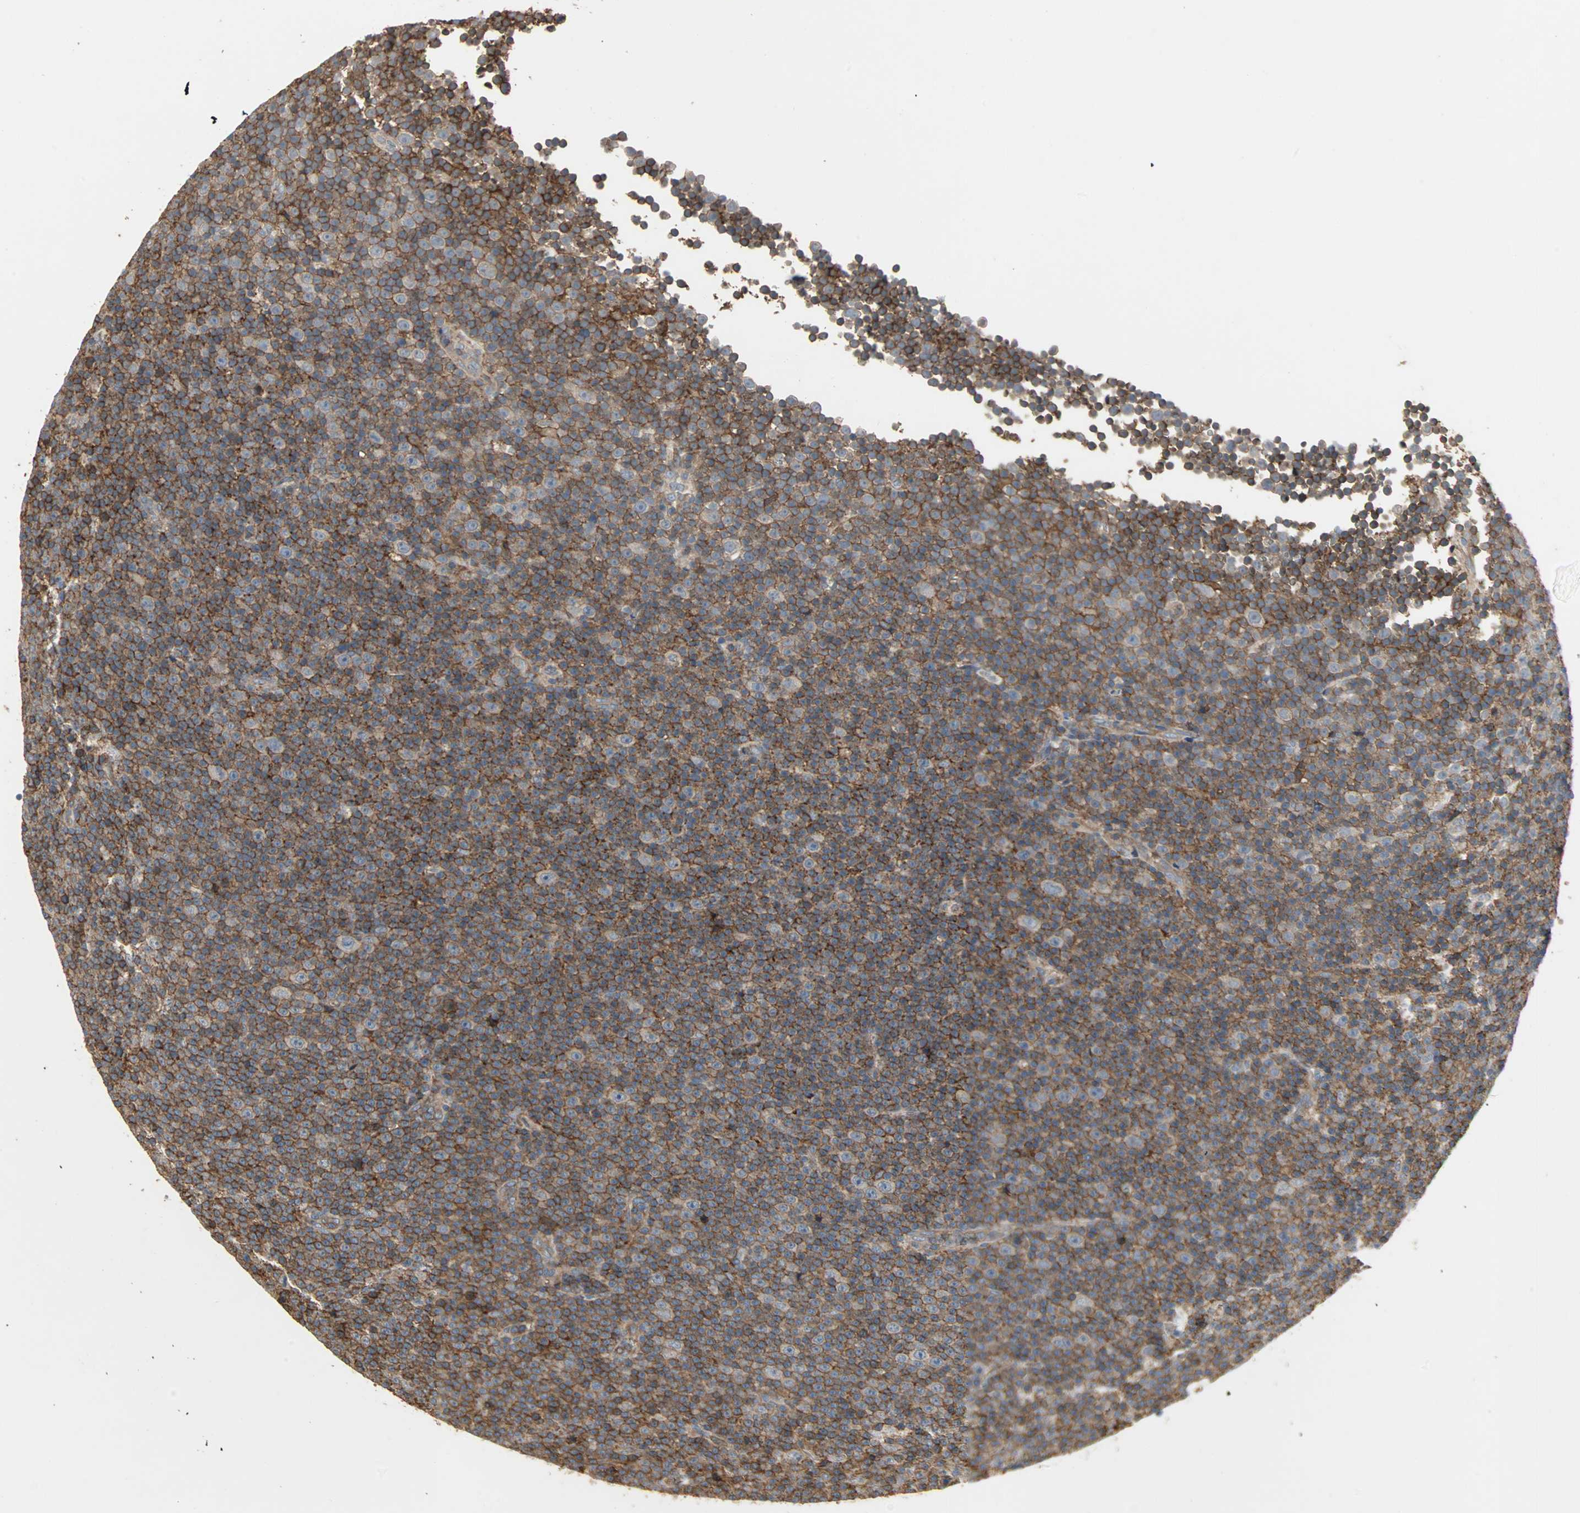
{"staining": {"intensity": "strong", "quantity": ">75%", "location": "cytoplasmic/membranous"}, "tissue": "lymphoma", "cell_type": "Tumor cells", "image_type": "cancer", "snomed": [{"axis": "morphology", "description": "Malignant lymphoma, non-Hodgkin's type, Low grade"}, {"axis": "topography", "description": "Lymph node"}], "caption": "A high amount of strong cytoplasmic/membranous positivity is appreciated in about >75% of tumor cells in low-grade malignant lymphoma, non-Hodgkin's type tissue. Immunohistochemistry (ihc) stains the protein of interest in brown and the nuclei are stained blue.", "gene": "GNAI2", "patient": {"sex": "female", "age": 67}}